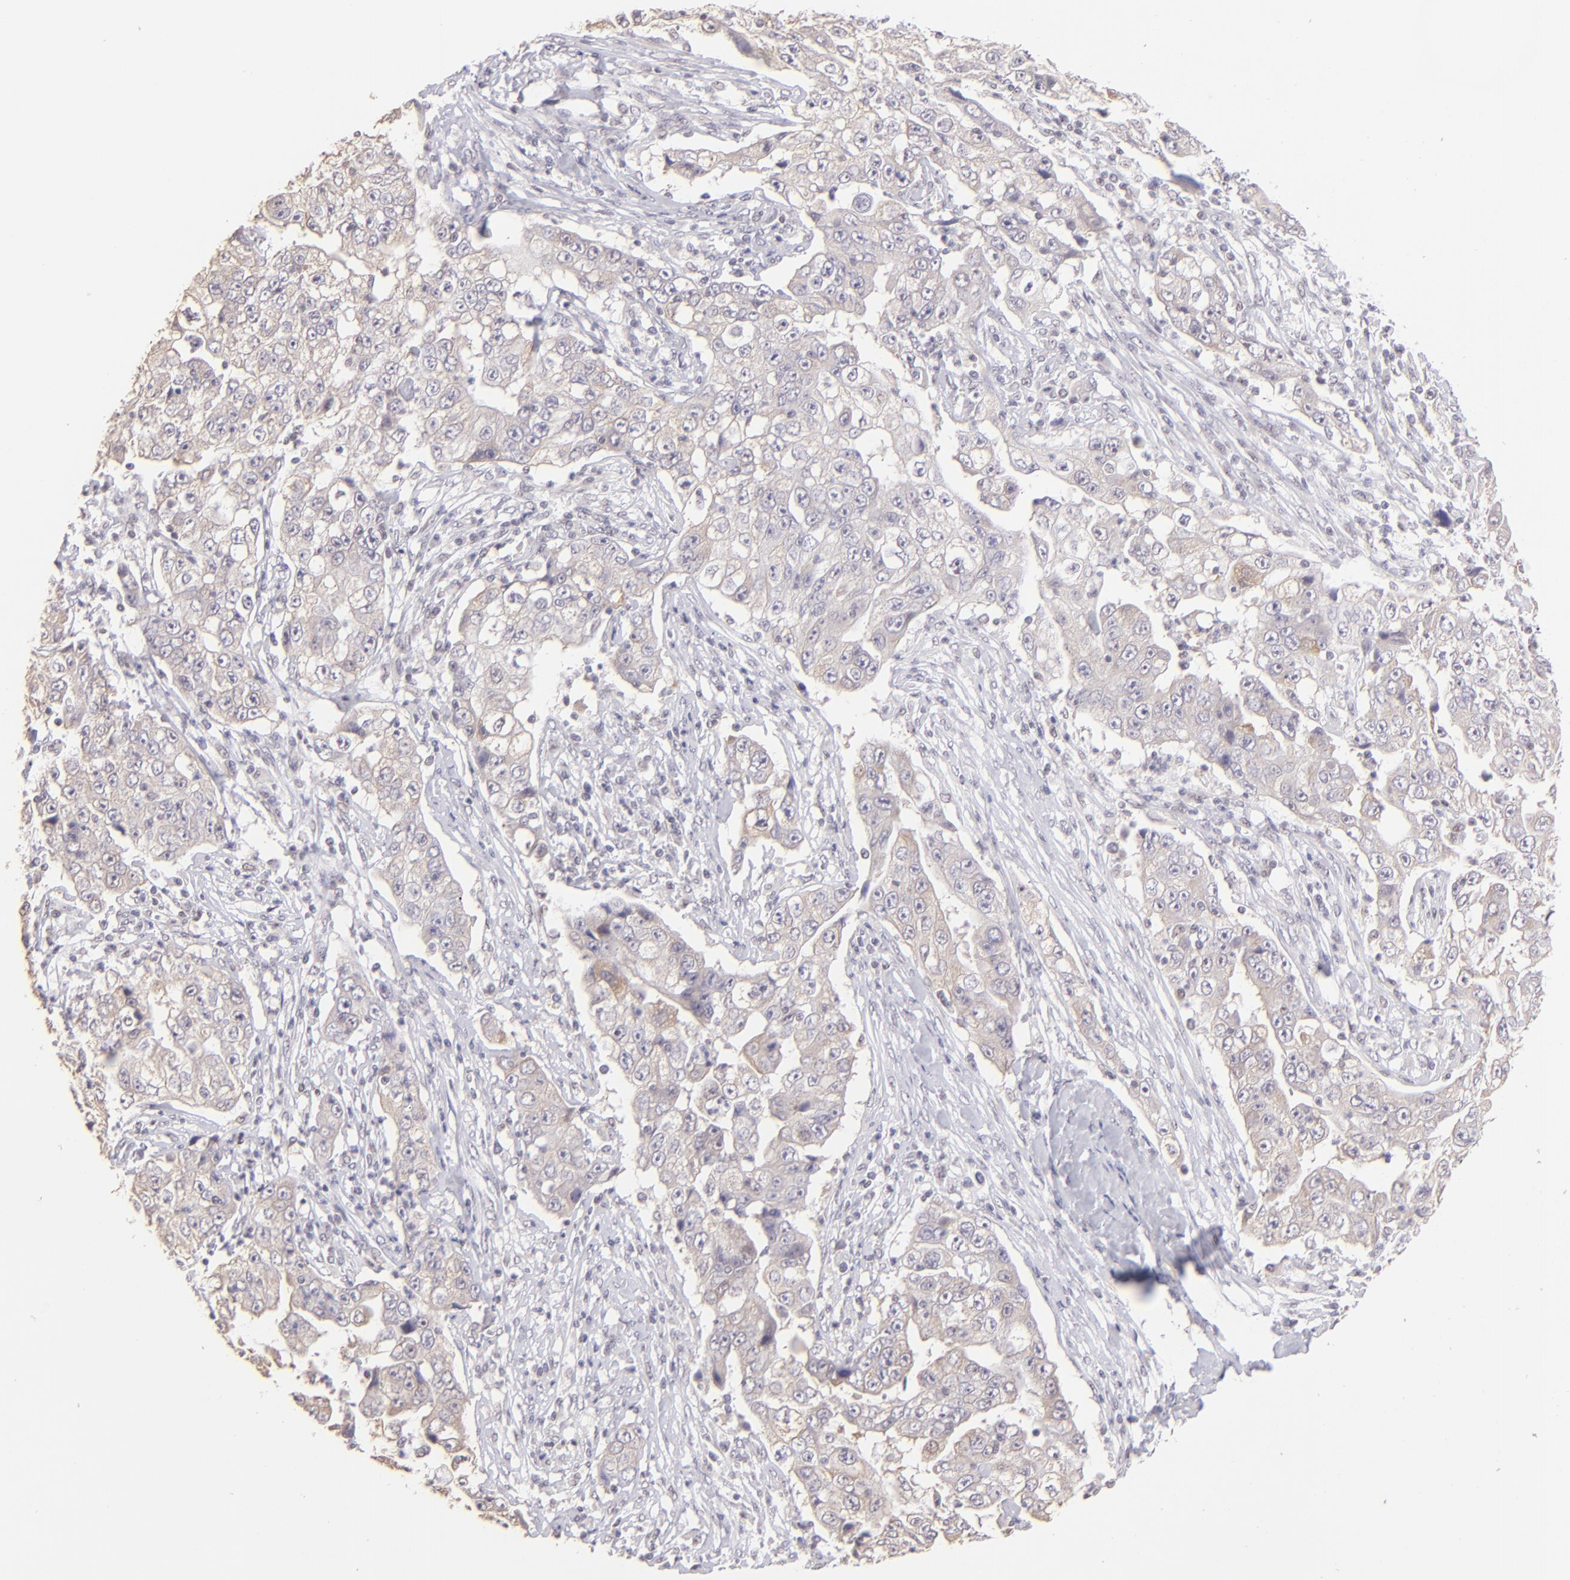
{"staining": {"intensity": "negative", "quantity": "none", "location": "none"}, "tissue": "lung cancer", "cell_type": "Tumor cells", "image_type": "cancer", "snomed": [{"axis": "morphology", "description": "Squamous cell carcinoma, NOS"}, {"axis": "topography", "description": "Lung"}], "caption": "The immunohistochemistry image has no significant expression in tumor cells of lung cancer (squamous cell carcinoma) tissue. The staining was performed using DAB to visualize the protein expression in brown, while the nuclei were stained in blue with hematoxylin (Magnification: 20x).", "gene": "MAGEA1", "patient": {"sex": "male", "age": 64}}